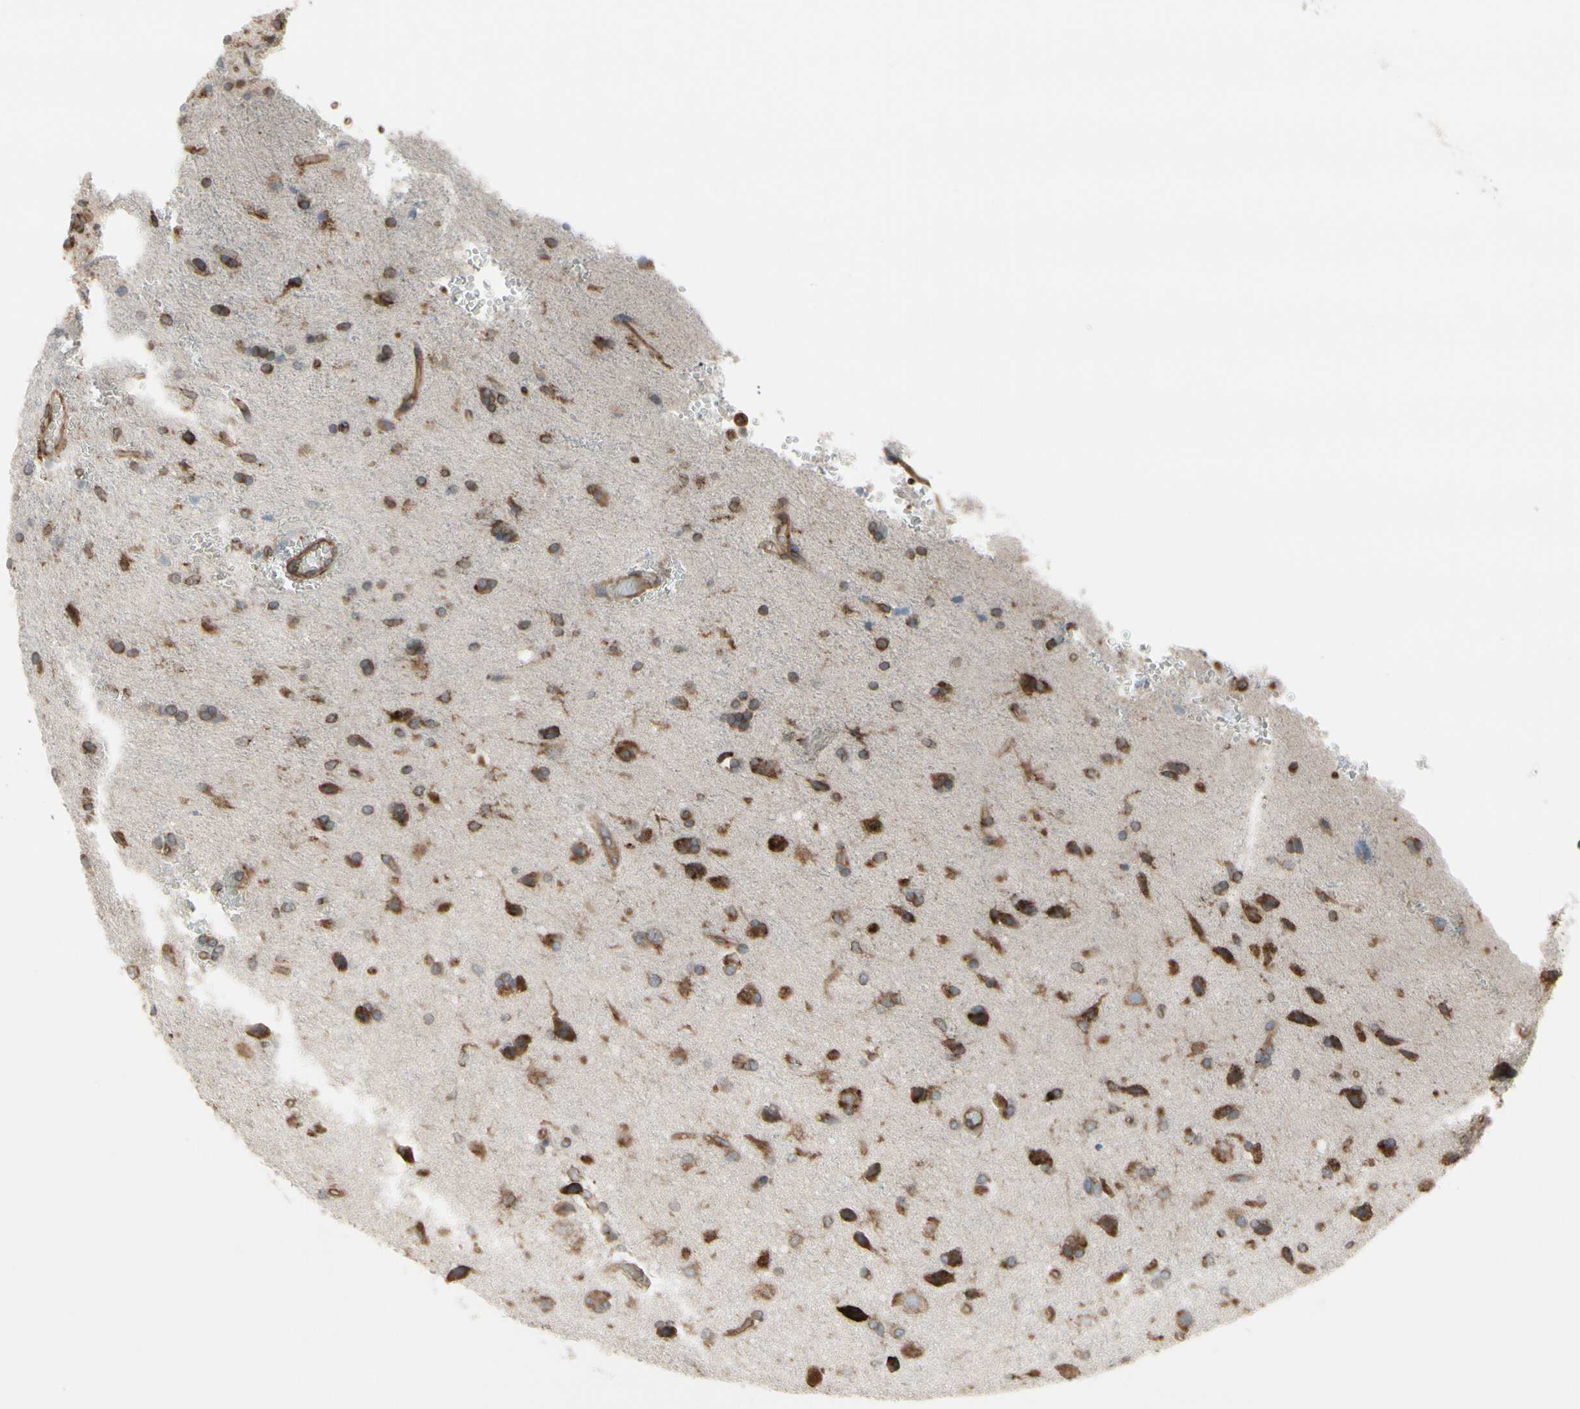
{"staining": {"intensity": "moderate", "quantity": ">75%", "location": "cytoplasmic/membranous"}, "tissue": "glioma", "cell_type": "Tumor cells", "image_type": "cancer", "snomed": [{"axis": "morphology", "description": "Glioma, malignant, High grade"}, {"axis": "topography", "description": "Brain"}], "caption": "A micrograph of human glioma stained for a protein reveals moderate cytoplasmic/membranous brown staining in tumor cells. (brown staining indicates protein expression, while blue staining denotes nuclei).", "gene": "FNDC3A", "patient": {"sex": "male", "age": 71}}